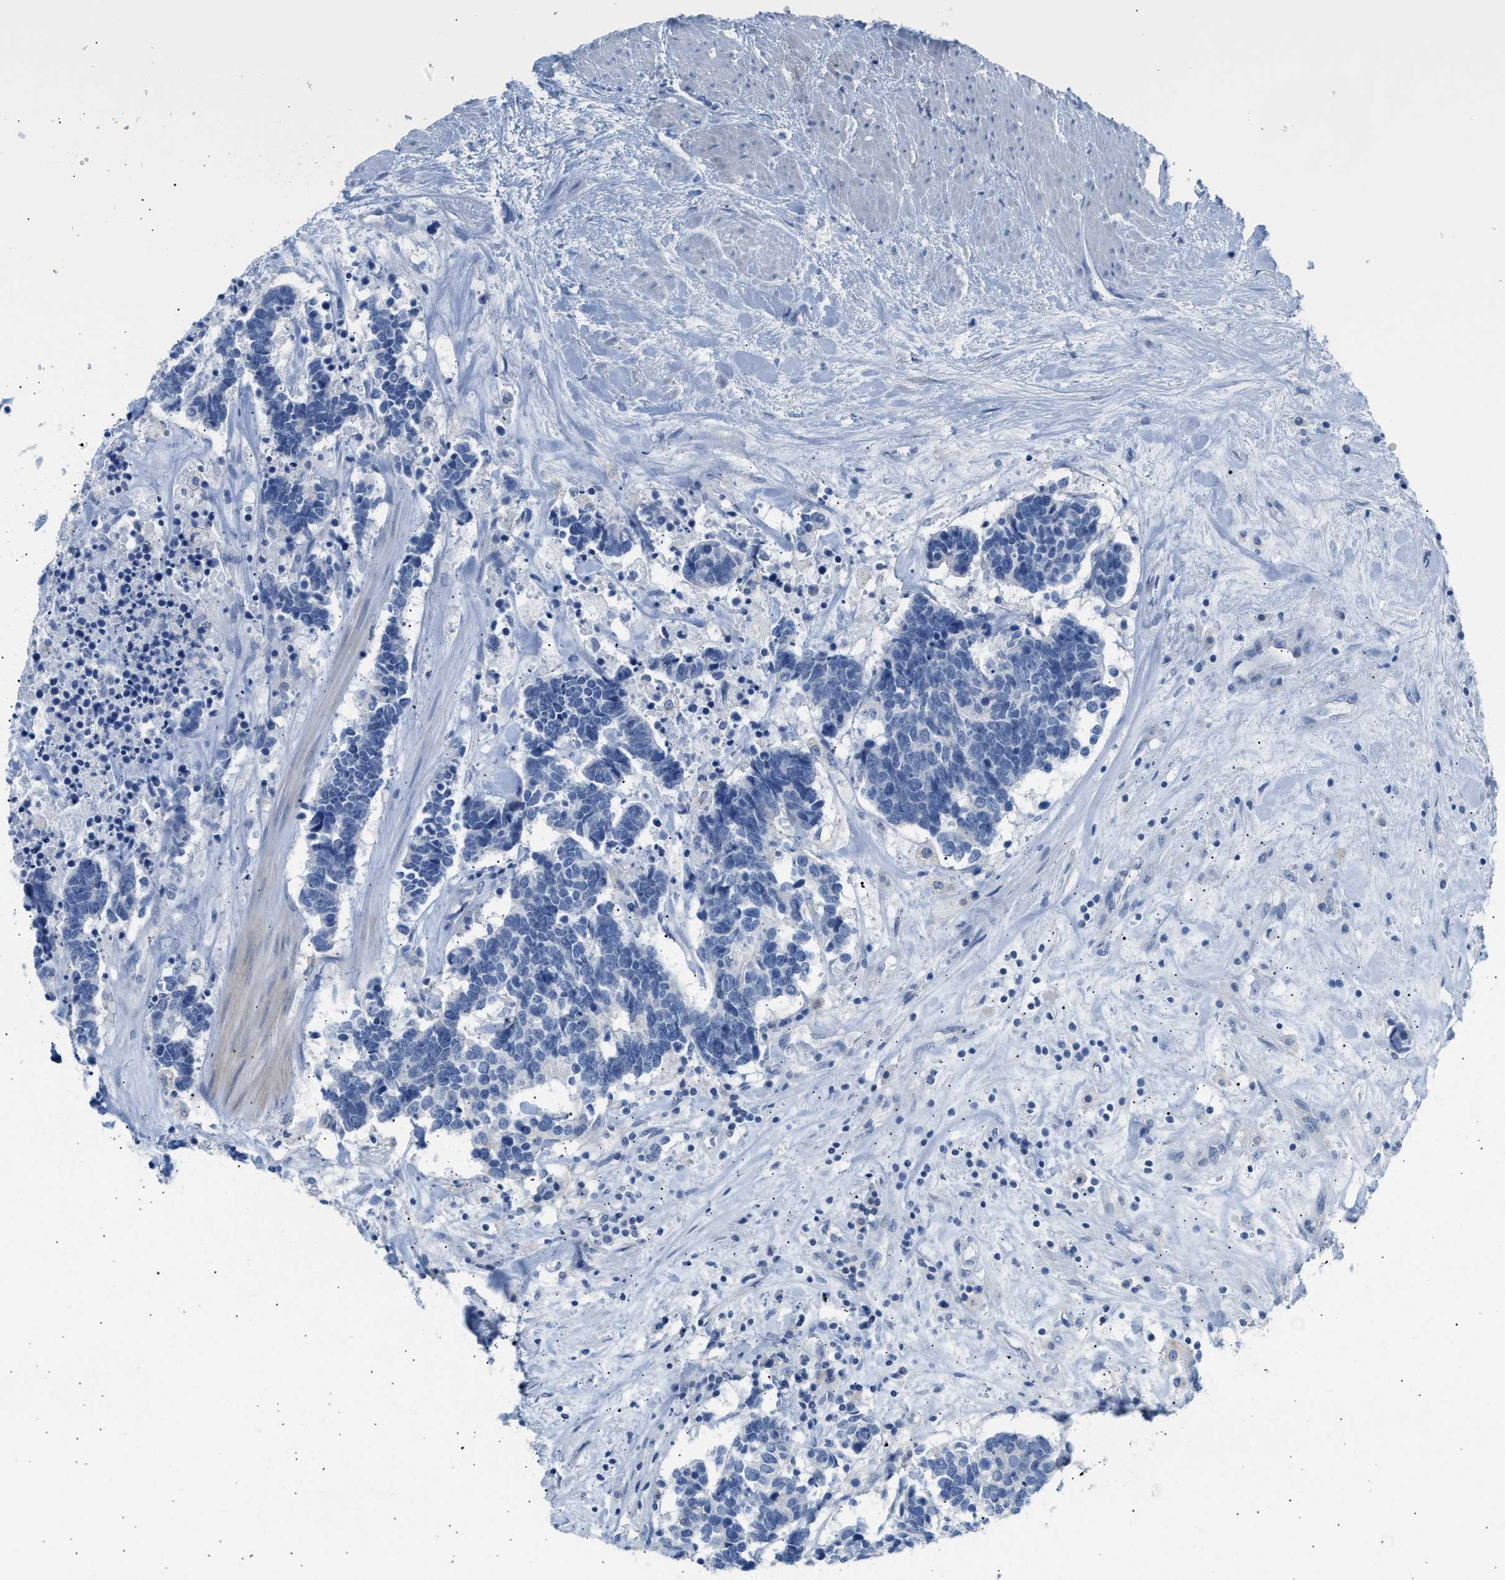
{"staining": {"intensity": "negative", "quantity": "none", "location": "none"}, "tissue": "carcinoid", "cell_type": "Tumor cells", "image_type": "cancer", "snomed": [{"axis": "morphology", "description": "Carcinoma, NOS"}, {"axis": "morphology", "description": "Carcinoid, malignant, NOS"}, {"axis": "topography", "description": "Urinary bladder"}], "caption": "IHC of carcinoma reveals no positivity in tumor cells.", "gene": "ERBB2", "patient": {"sex": "male", "age": 57}}